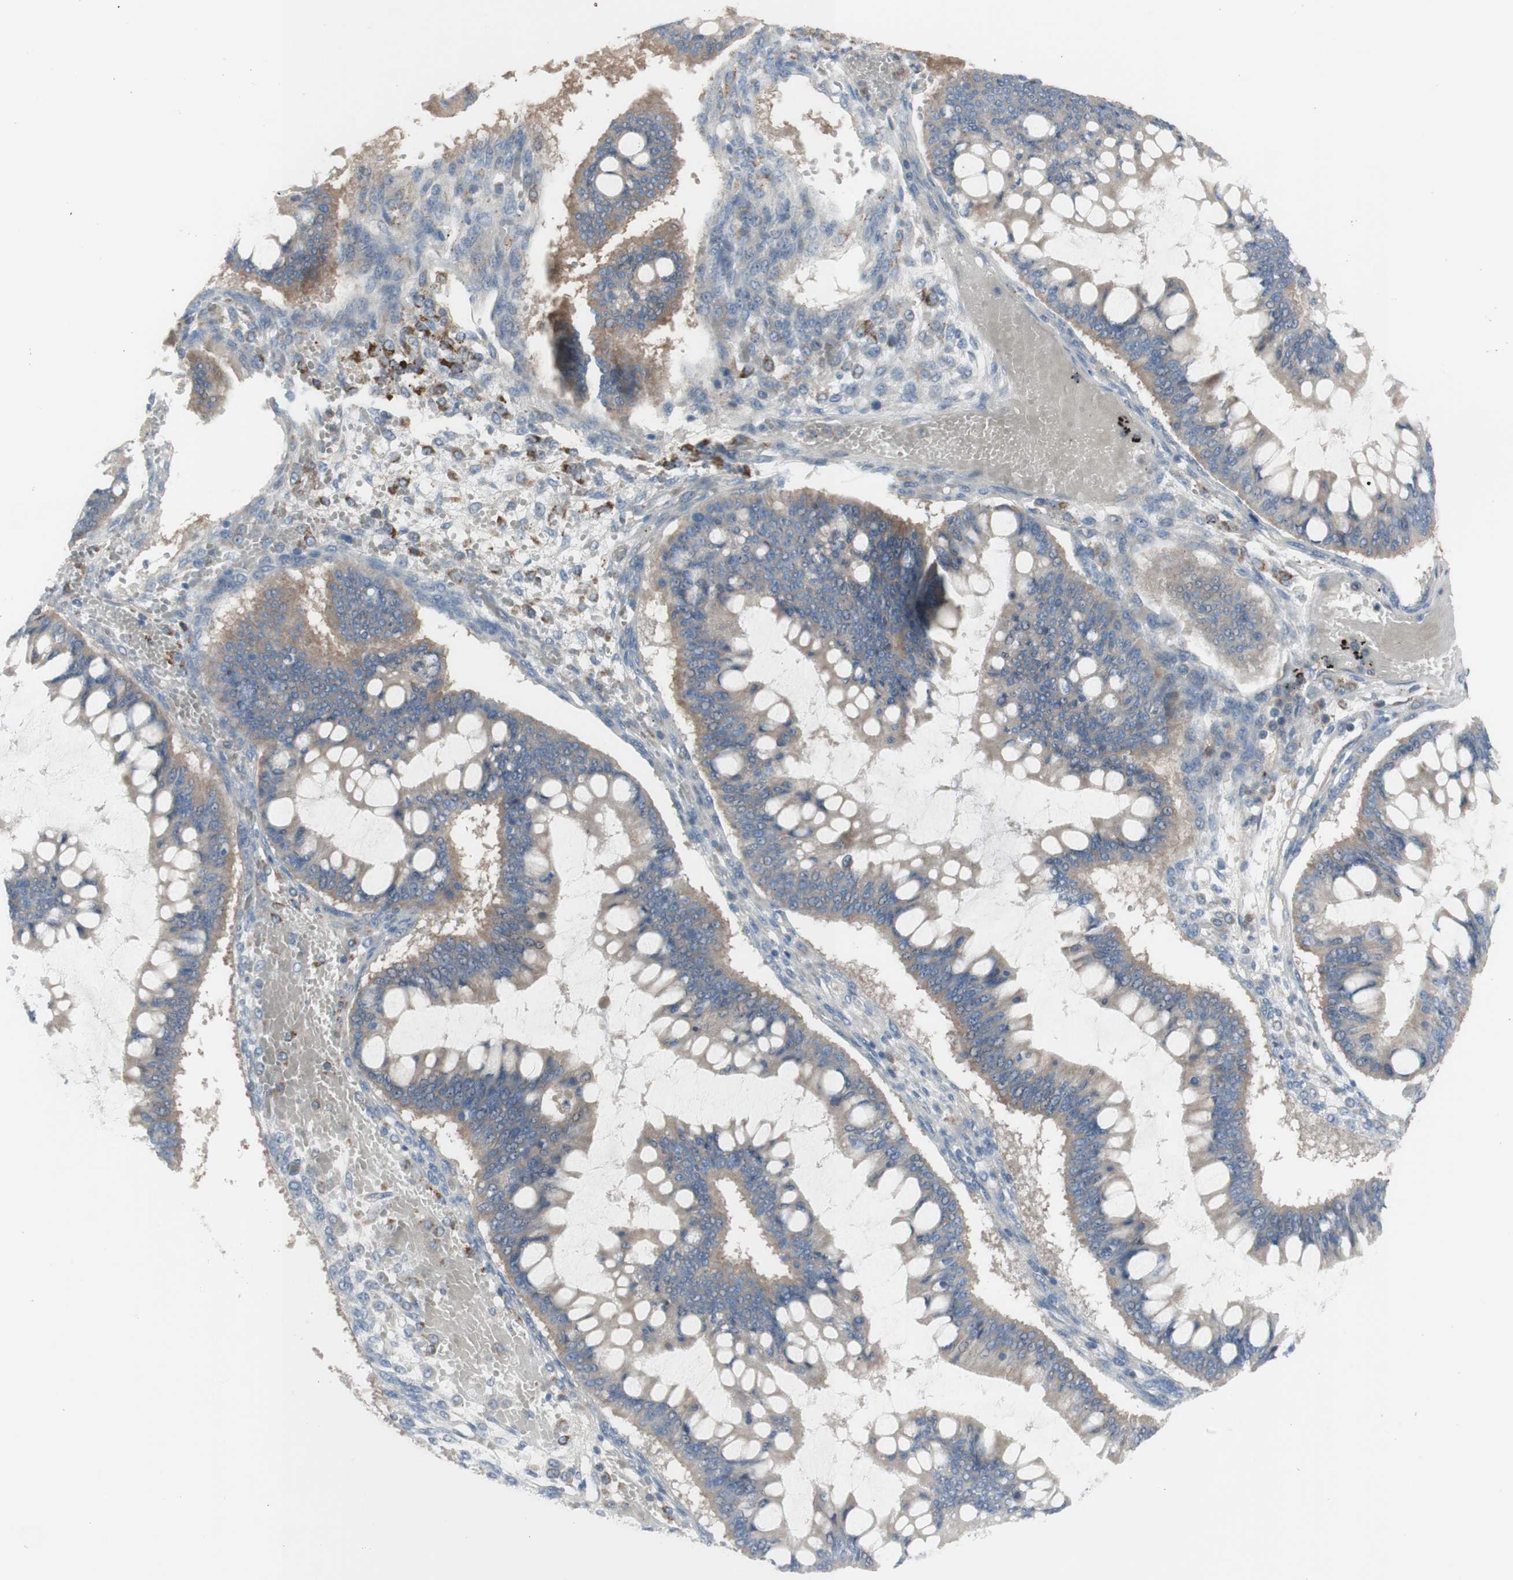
{"staining": {"intensity": "weak", "quantity": "25%-75%", "location": "cytoplasmic/membranous"}, "tissue": "ovarian cancer", "cell_type": "Tumor cells", "image_type": "cancer", "snomed": [{"axis": "morphology", "description": "Cystadenocarcinoma, mucinous, NOS"}, {"axis": "topography", "description": "Ovary"}], "caption": "IHC histopathology image of ovarian mucinous cystadenocarcinoma stained for a protein (brown), which reveals low levels of weak cytoplasmic/membranous positivity in about 25%-75% of tumor cells.", "gene": "C3orf52", "patient": {"sex": "female", "age": 73}}